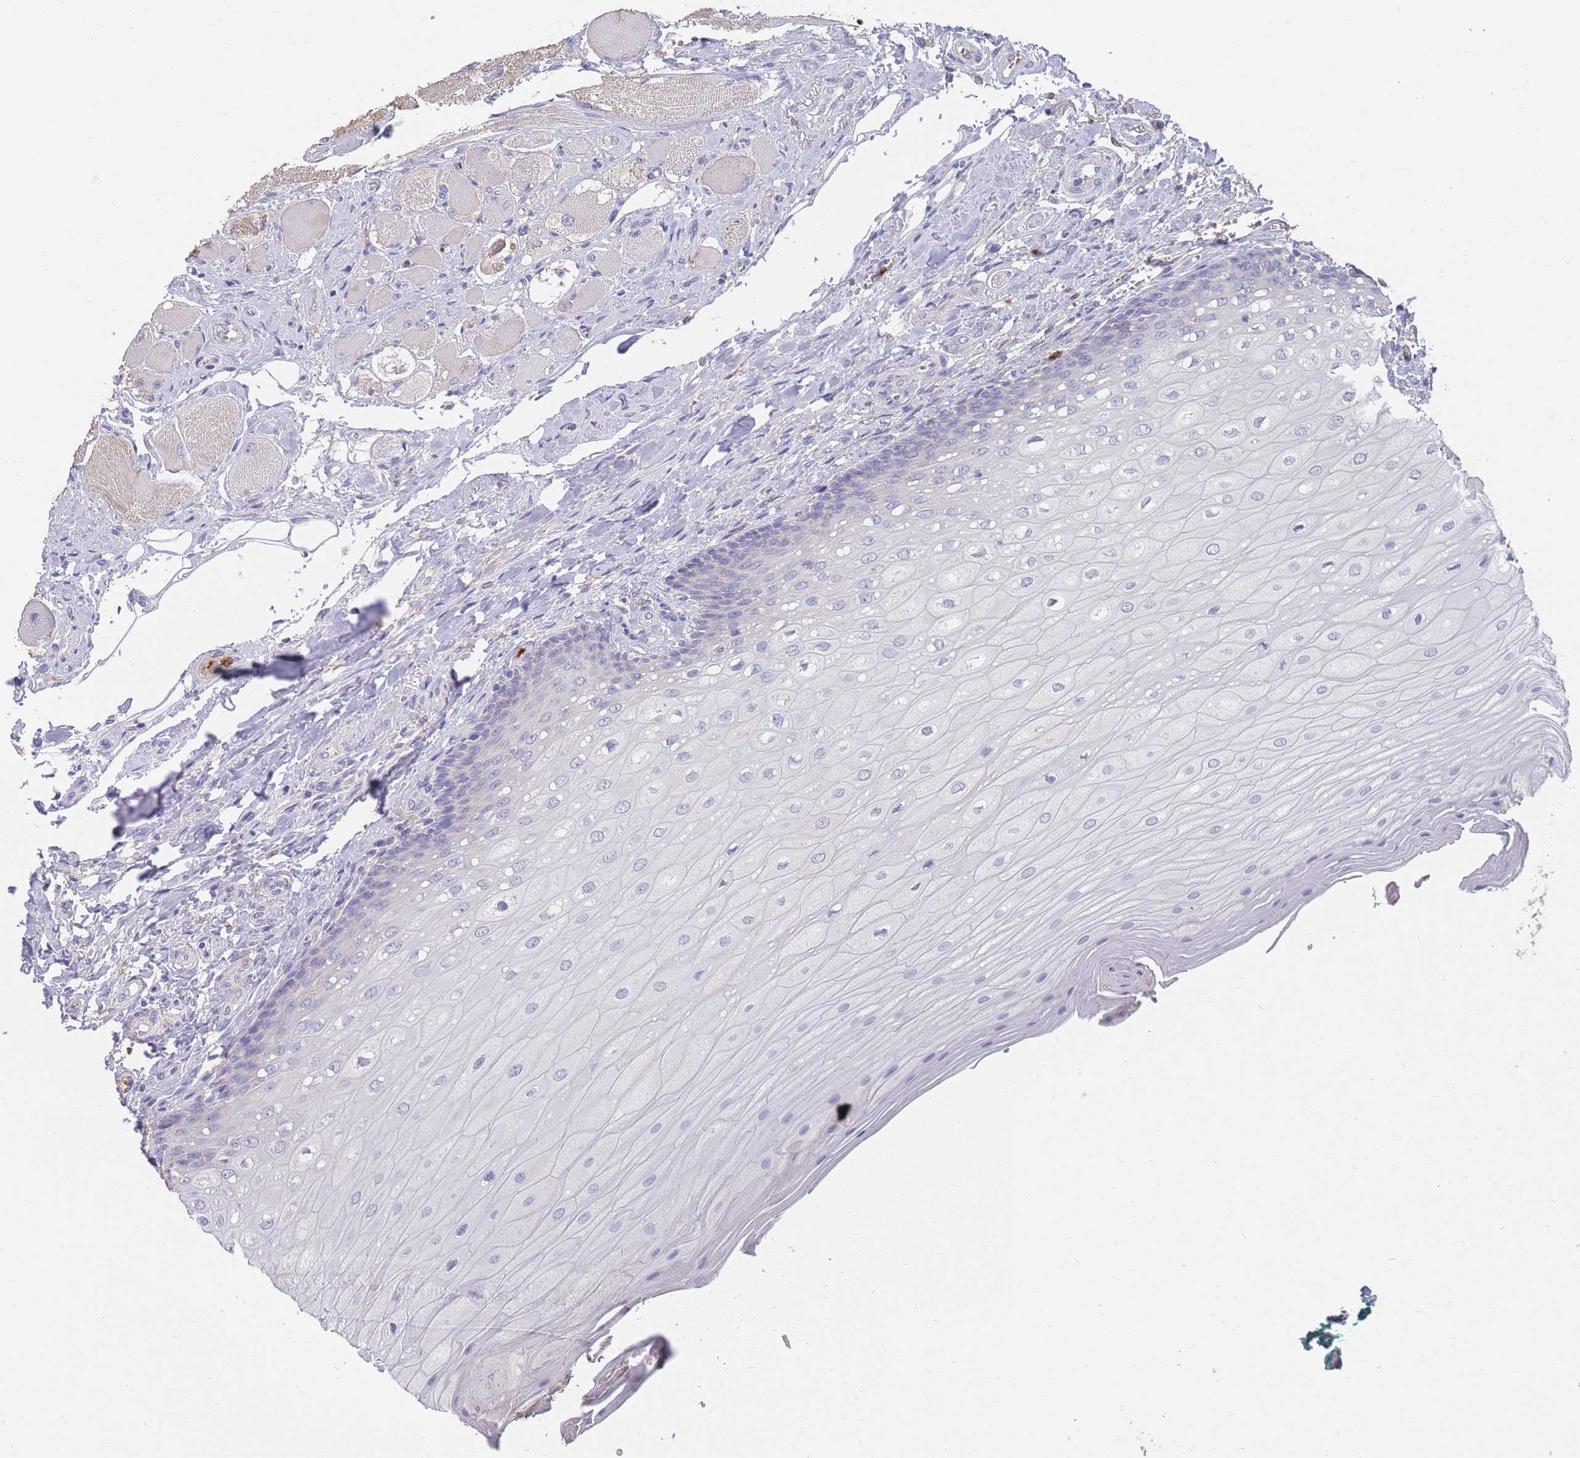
{"staining": {"intensity": "negative", "quantity": "none", "location": "none"}, "tissue": "oral mucosa", "cell_type": "Squamous epithelial cells", "image_type": "normal", "snomed": [{"axis": "morphology", "description": "Normal tissue, NOS"}, {"axis": "morphology", "description": "Squamous cell carcinoma, NOS"}, {"axis": "topography", "description": "Oral tissue"}, {"axis": "topography", "description": "Tounge, NOS"}, {"axis": "topography", "description": "Head-Neck"}], "caption": "High power microscopy photomicrograph of an immunohistochemistry photomicrograph of benign oral mucosa, revealing no significant expression in squamous epithelial cells. (DAB immunohistochemistry (IHC), high magnification).", "gene": "CLEC12A", "patient": {"sex": "male", "age": 79}}